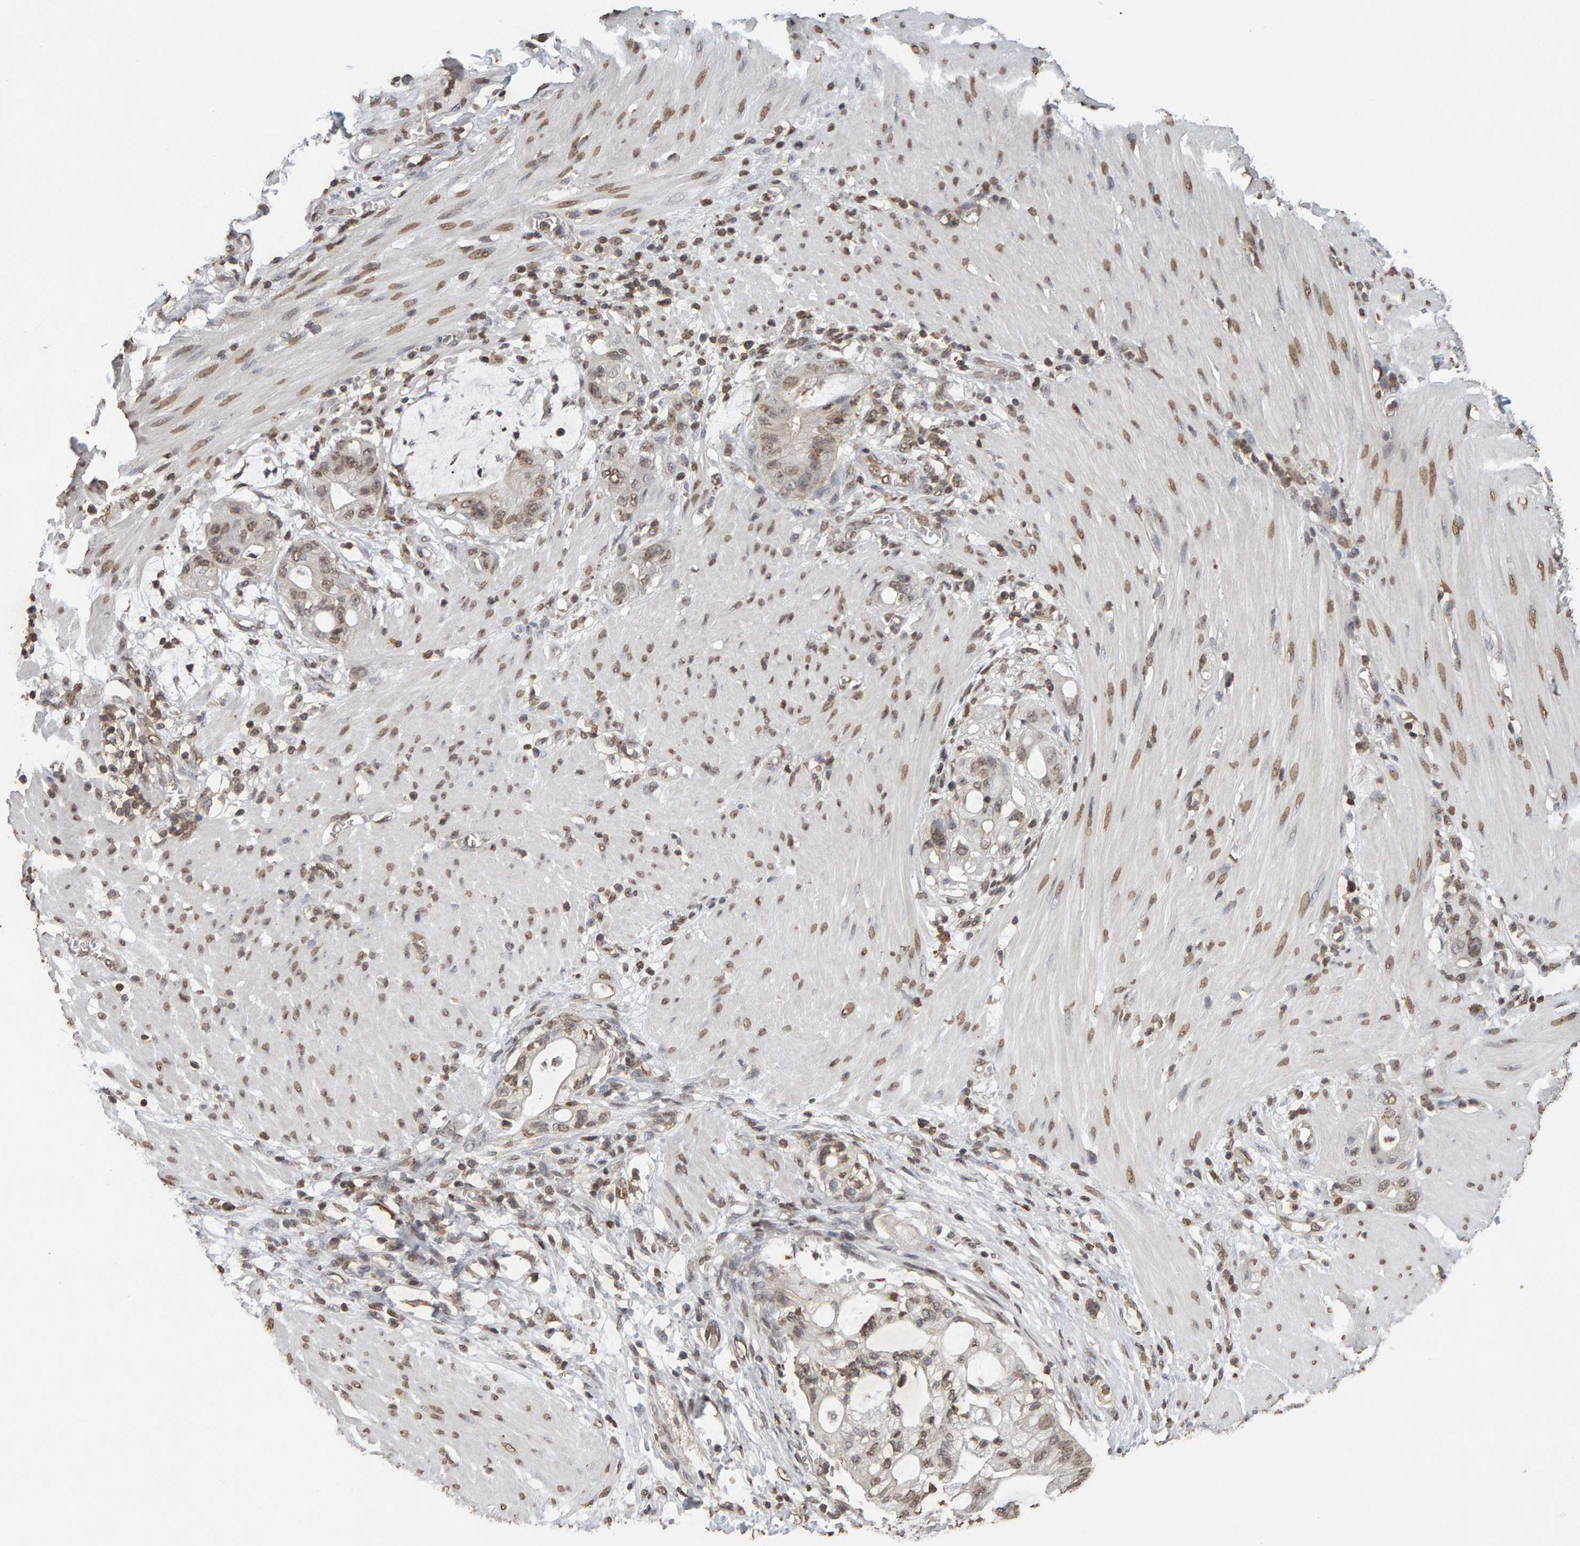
{"staining": {"intensity": "weak", "quantity": ">75%", "location": "nuclear"}, "tissue": "stomach cancer", "cell_type": "Tumor cells", "image_type": "cancer", "snomed": [{"axis": "morphology", "description": "Adenocarcinoma, NOS"}, {"axis": "topography", "description": "Stomach"}, {"axis": "topography", "description": "Stomach, lower"}], "caption": "Immunohistochemical staining of human stomach adenocarcinoma reveals low levels of weak nuclear staining in about >75% of tumor cells. The protein is stained brown, and the nuclei are stained in blue (DAB IHC with brightfield microscopy, high magnification).", "gene": "DNAJB5", "patient": {"sex": "female", "age": 48}}